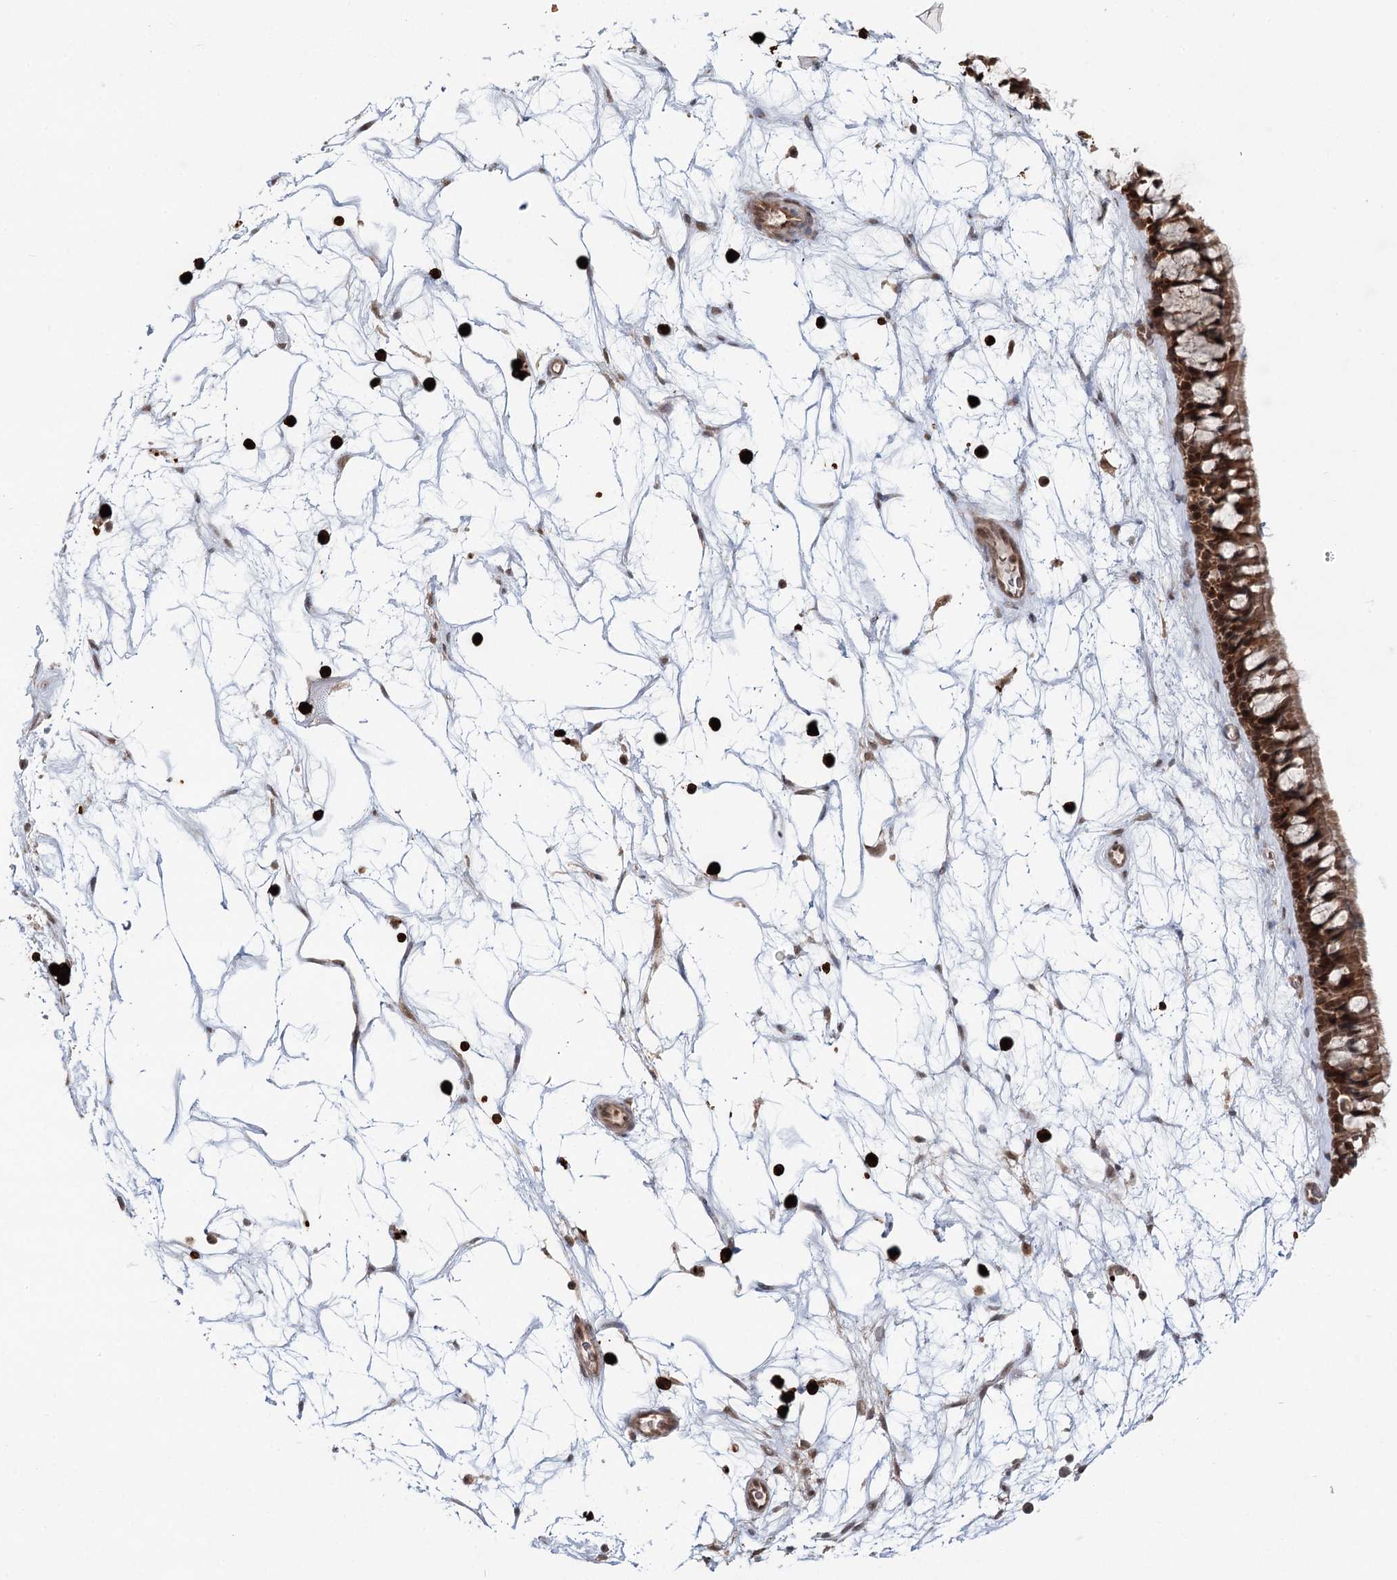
{"staining": {"intensity": "strong", "quantity": ">75%", "location": "cytoplasmic/membranous,nuclear"}, "tissue": "nasopharynx", "cell_type": "Respiratory epithelial cells", "image_type": "normal", "snomed": [{"axis": "morphology", "description": "Normal tissue, NOS"}, {"axis": "topography", "description": "Nasopharynx"}], "caption": "Nasopharynx stained with DAB immunohistochemistry displays high levels of strong cytoplasmic/membranous,nuclear staining in about >75% of respiratory epithelial cells. (Brightfield microscopy of DAB IHC at high magnification).", "gene": "N6AMT1", "patient": {"sex": "male", "age": 64}}